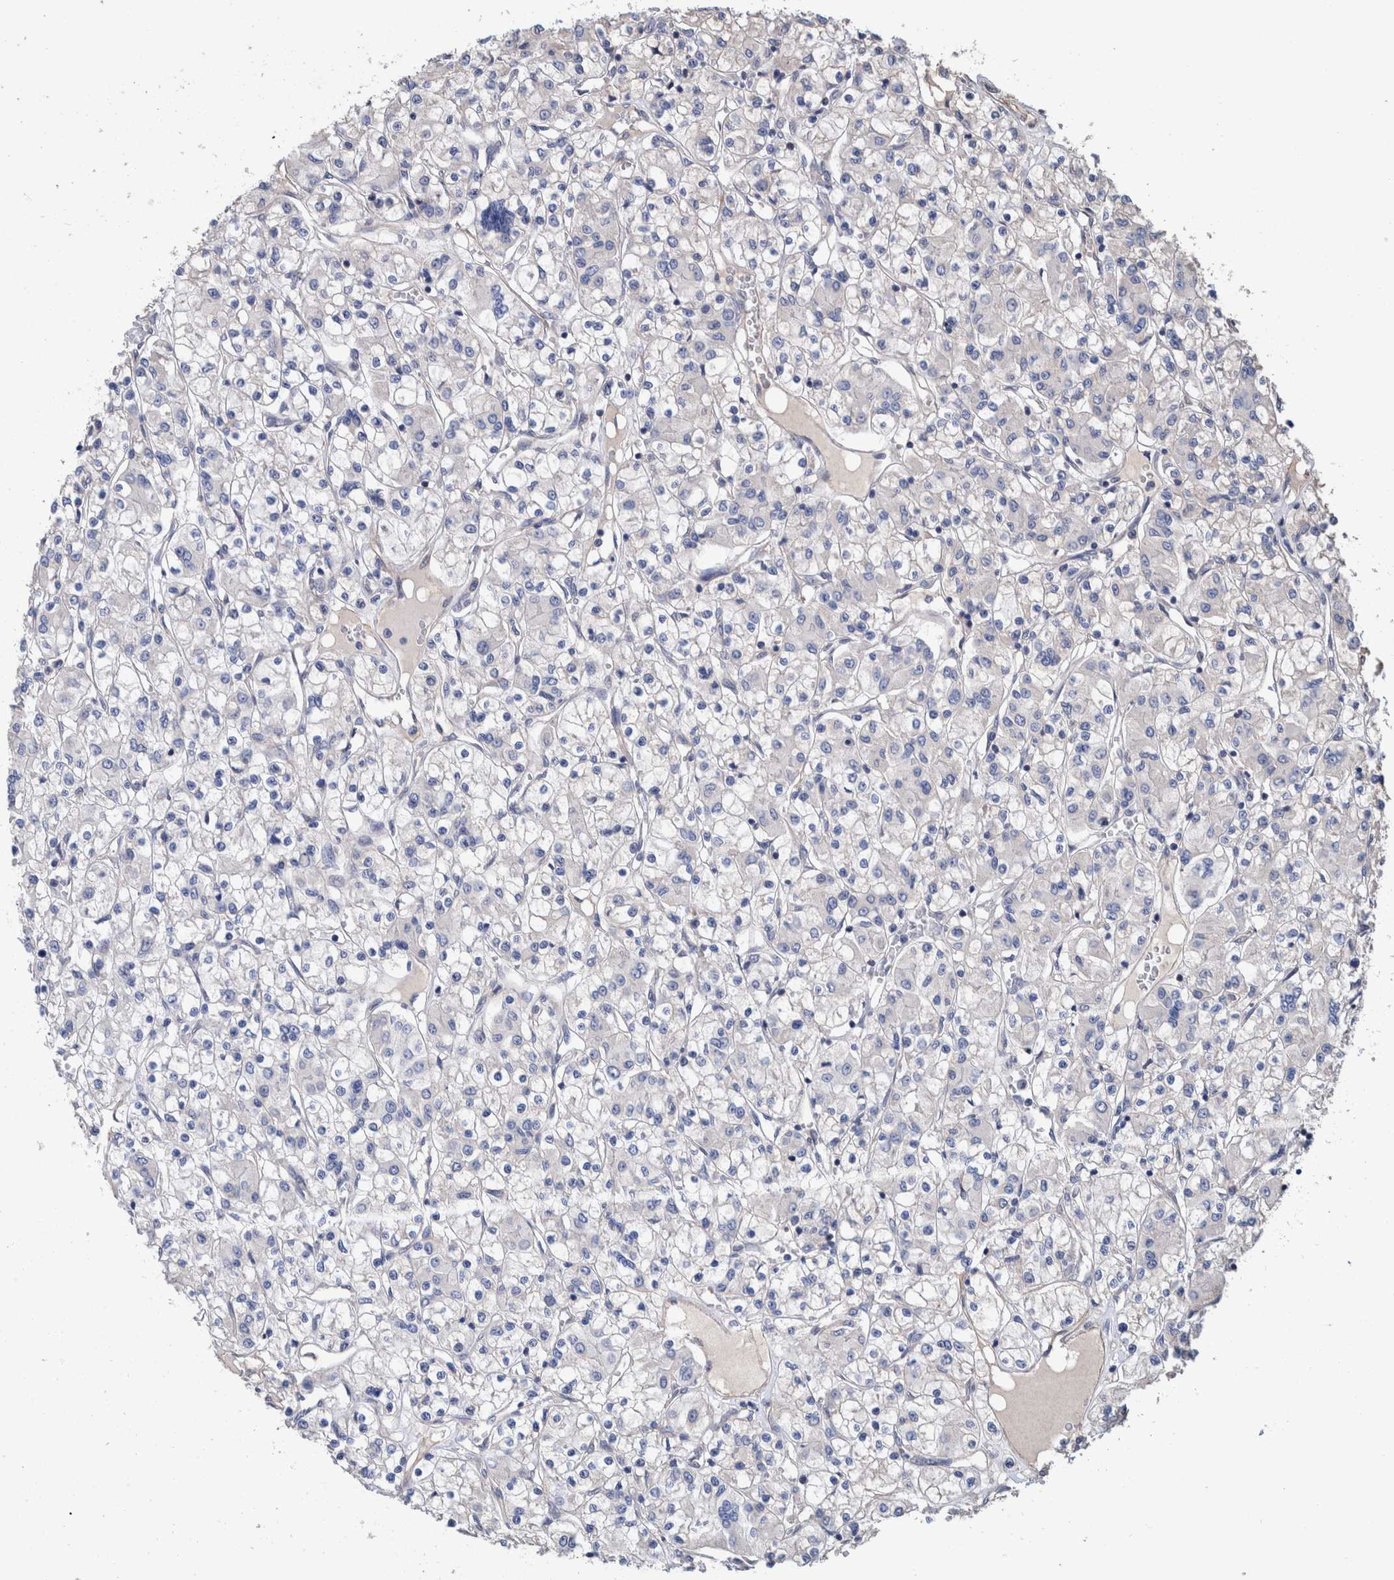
{"staining": {"intensity": "negative", "quantity": "none", "location": "none"}, "tissue": "renal cancer", "cell_type": "Tumor cells", "image_type": "cancer", "snomed": [{"axis": "morphology", "description": "Adenocarcinoma, NOS"}, {"axis": "topography", "description": "Kidney"}], "caption": "Immunohistochemical staining of human renal cancer shows no significant staining in tumor cells. The staining was performed using DAB (3,3'-diaminobenzidine) to visualize the protein expression in brown, while the nuclei were stained in blue with hematoxylin (Magnification: 20x).", "gene": "SLC45A4", "patient": {"sex": "female", "age": 59}}